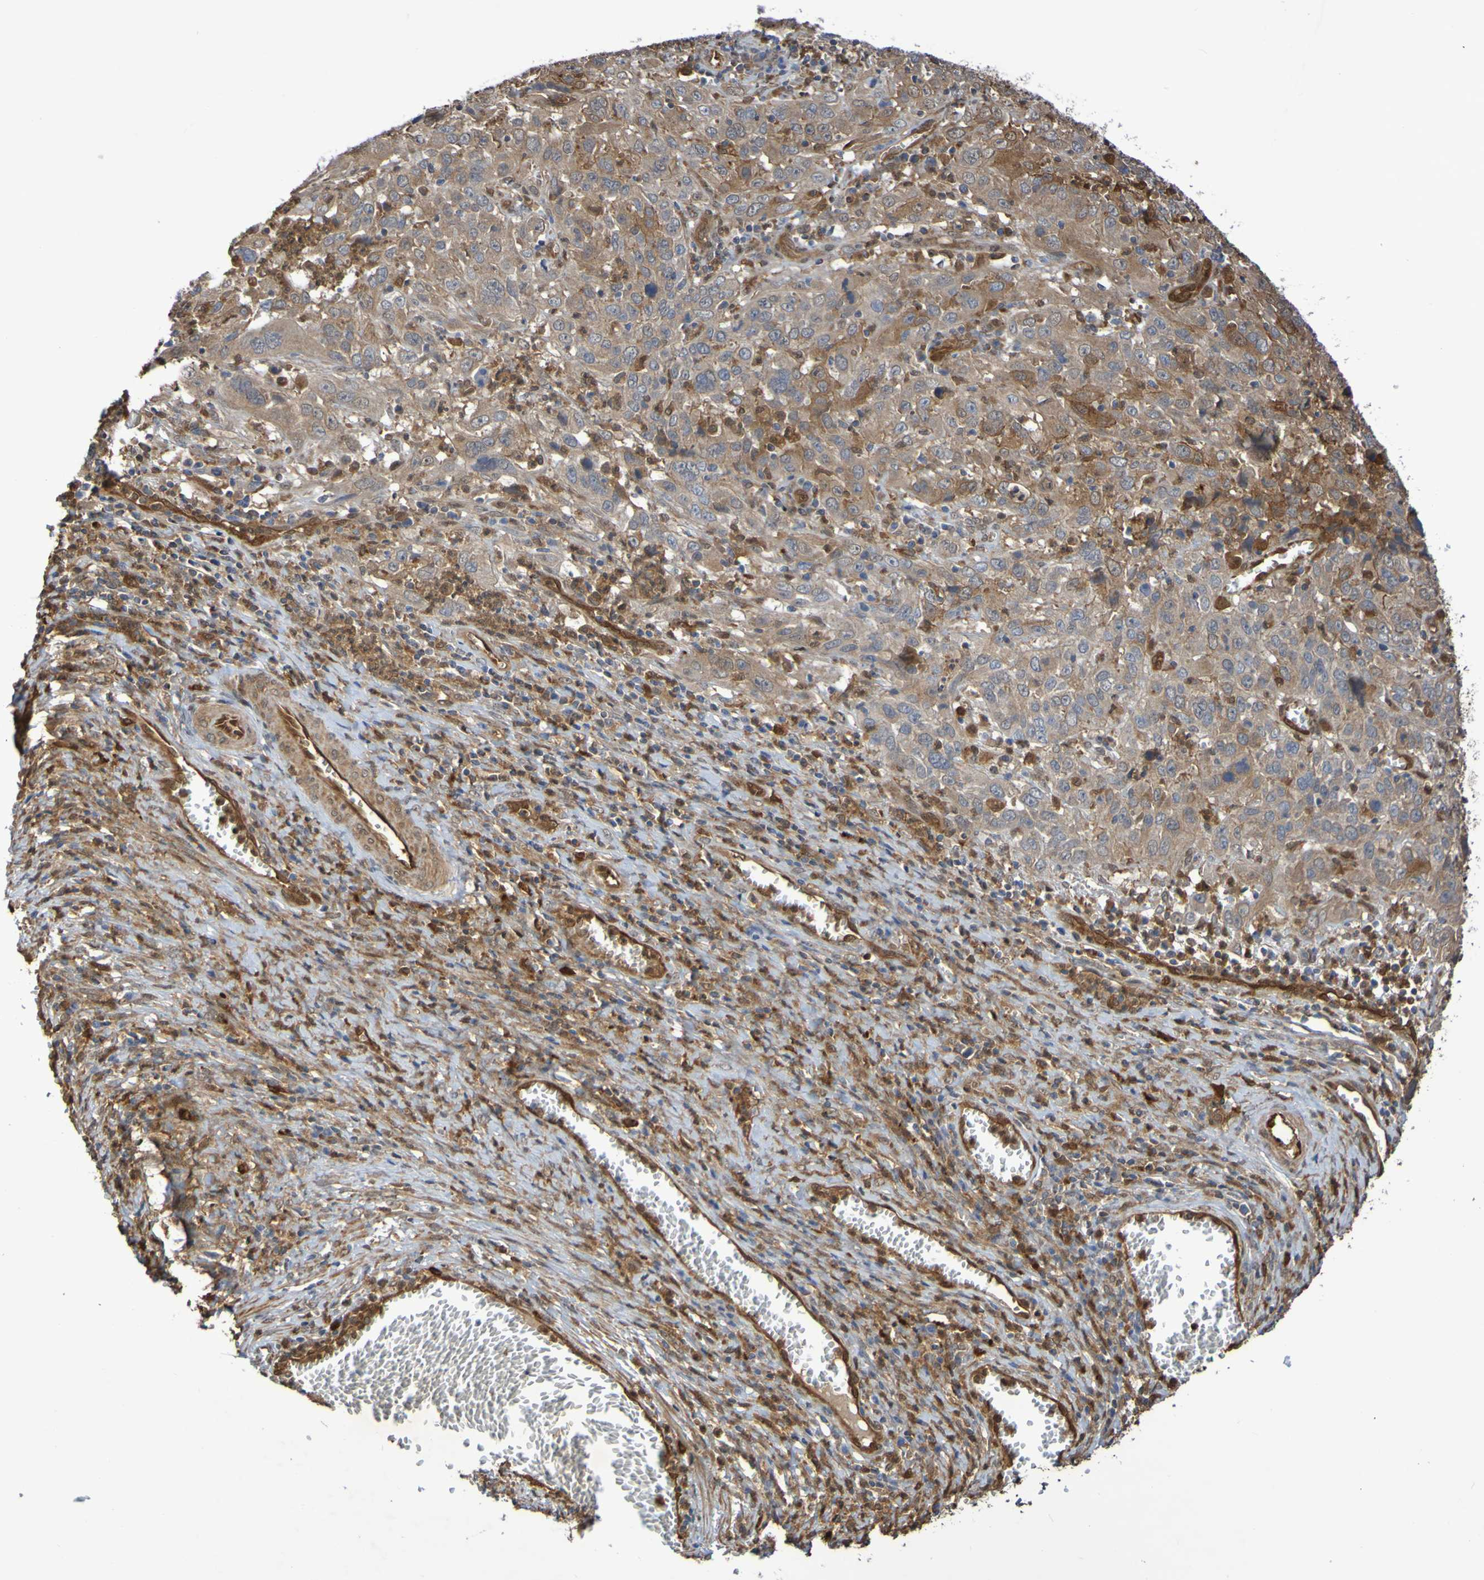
{"staining": {"intensity": "moderate", "quantity": ">75%", "location": "cytoplasmic/membranous"}, "tissue": "cervical cancer", "cell_type": "Tumor cells", "image_type": "cancer", "snomed": [{"axis": "morphology", "description": "Squamous cell carcinoma, NOS"}, {"axis": "topography", "description": "Cervix"}], "caption": "Immunohistochemistry (IHC) (DAB (3,3'-diaminobenzidine)) staining of cervical cancer demonstrates moderate cytoplasmic/membranous protein staining in about >75% of tumor cells.", "gene": "SERPINB6", "patient": {"sex": "female", "age": 32}}